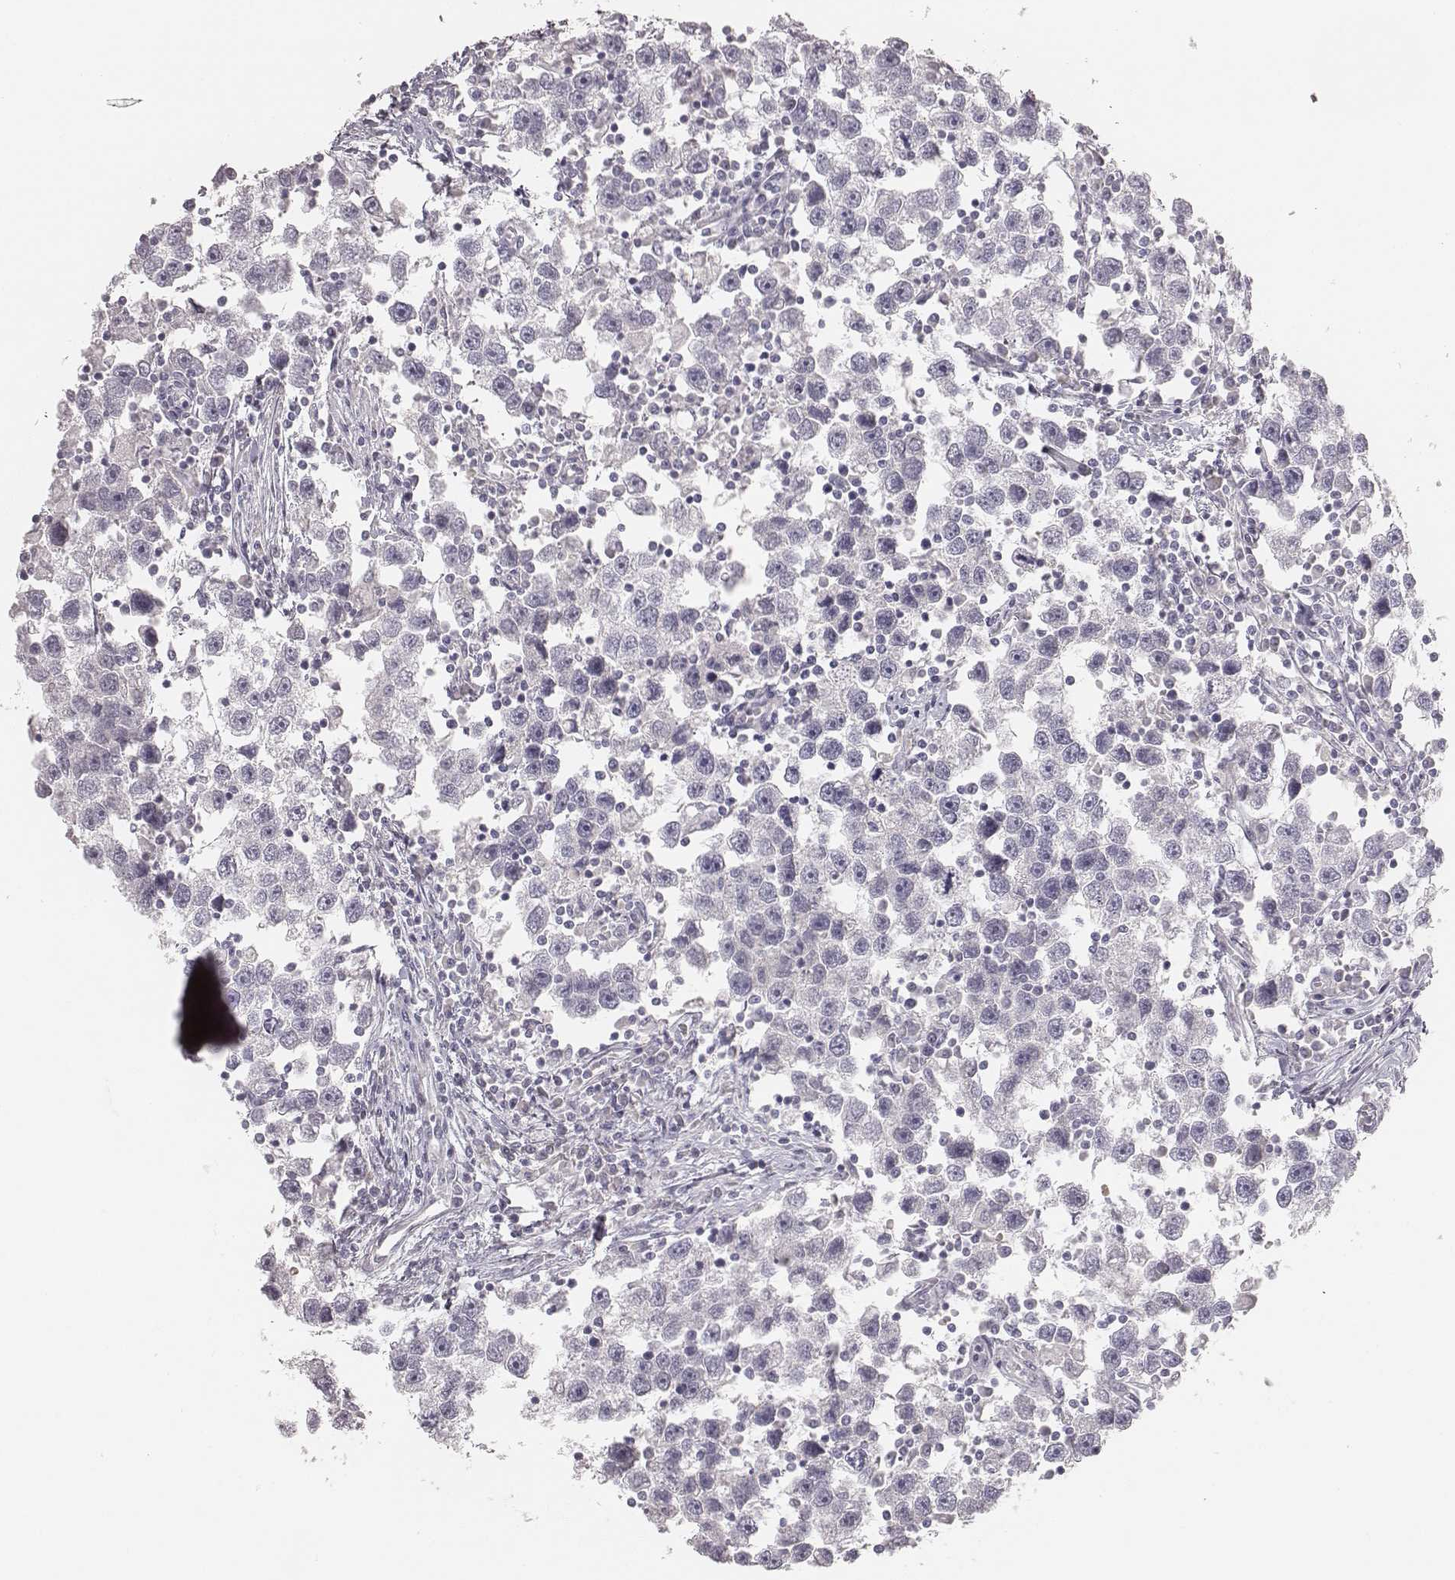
{"staining": {"intensity": "negative", "quantity": "none", "location": "none"}, "tissue": "testis cancer", "cell_type": "Tumor cells", "image_type": "cancer", "snomed": [{"axis": "morphology", "description": "Seminoma, NOS"}, {"axis": "topography", "description": "Testis"}], "caption": "A high-resolution histopathology image shows IHC staining of testis cancer, which reveals no significant positivity in tumor cells.", "gene": "MYH6", "patient": {"sex": "male", "age": 30}}